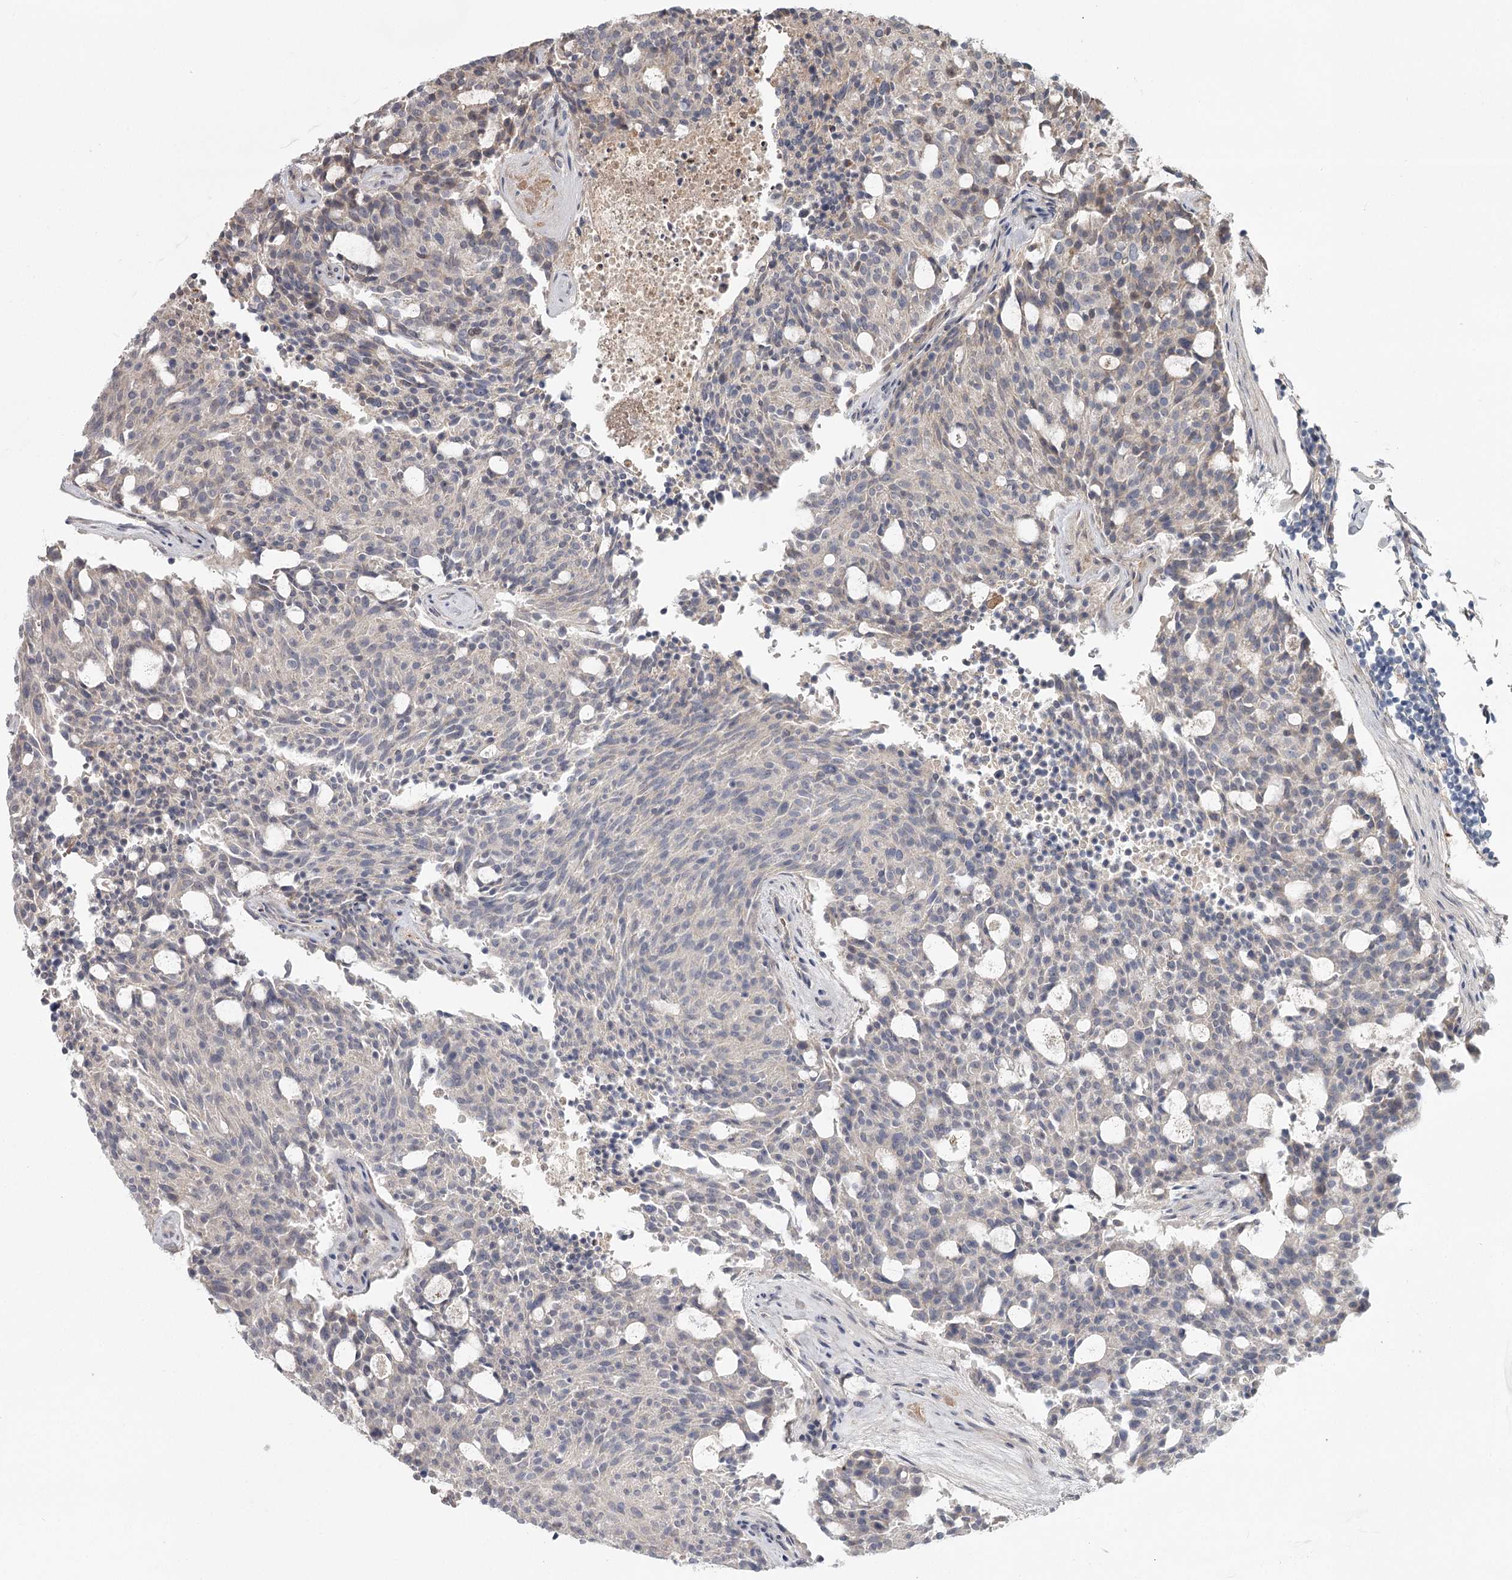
{"staining": {"intensity": "negative", "quantity": "none", "location": "none"}, "tissue": "carcinoid", "cell_type": "Tumor cells", "image_type": "cancer", "snomed": [{"axis": "morphology", "description": "Carcinoid, malignant, NOS"}, {"axis": "topography", "description": "Pancreas"}], "caption": "Immunohistochemical staining of malignant carcinoid exhibits no significant staining in tumor cells.", "gene": "DHRS9", "patient": {"sex": "female", "age": 54}}